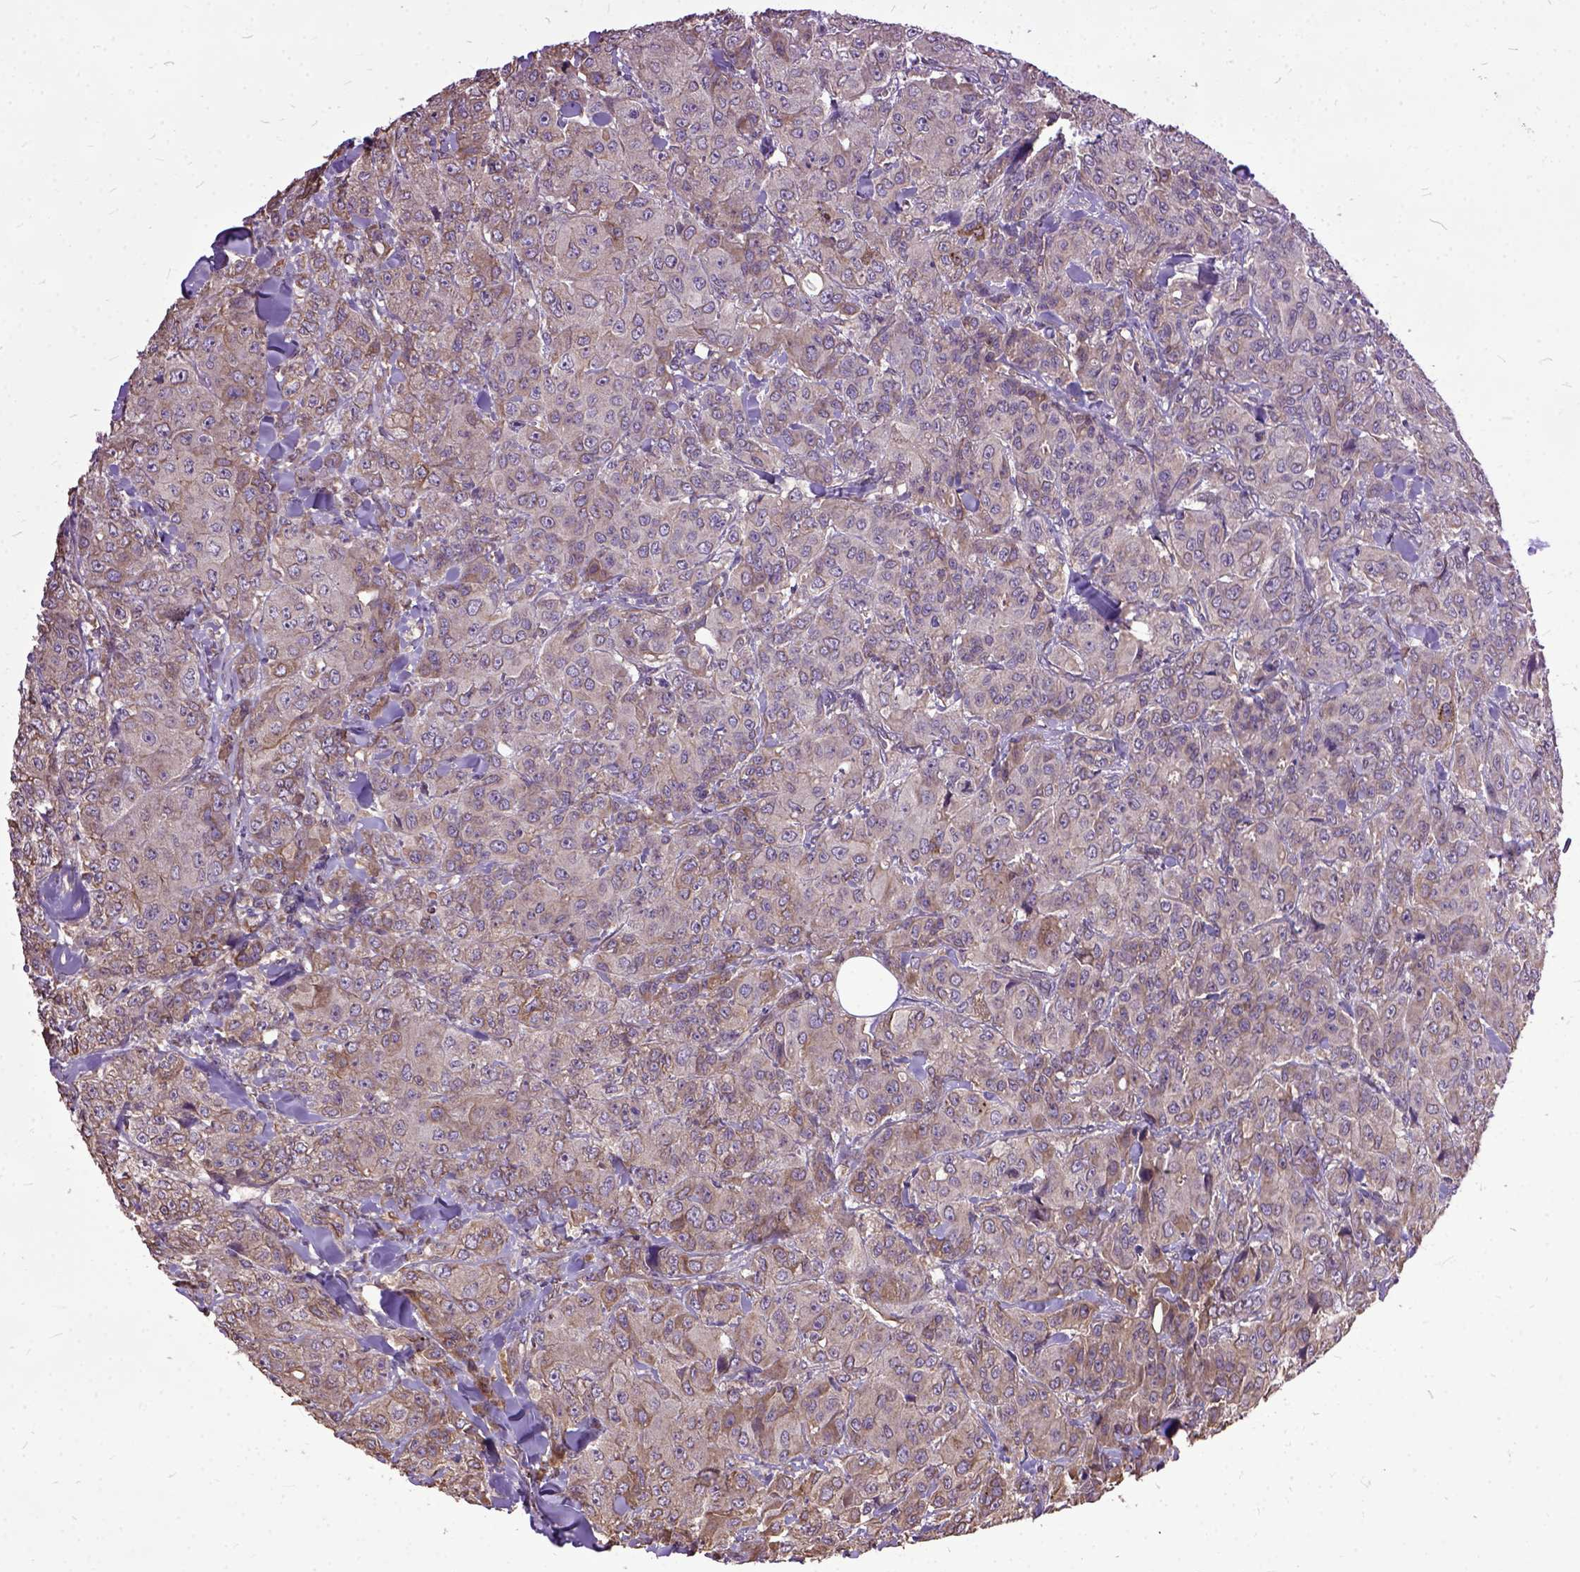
{"staining": {"intensity": "moderate", "quantity": "25%-75%", "location": "cytoplasmic/membranous"}, "tissue": "breast cancer", "cell_type": "Tumor cells", "image_type": "cancer", "snomed": [{"axis": "morphology", "description": "Duct carcinoma"}, {"axis": "topography", "description": "Breast"}], "caption": "Brown immunohistochemical staining in breast cancer (infiltrating ductal carcinoma) shows moderate cytoplasmic/membranous expression in about 25%-75% of tumor cells.", "gene": "AREG", "patient": {"sex": "female", "age": 43}}